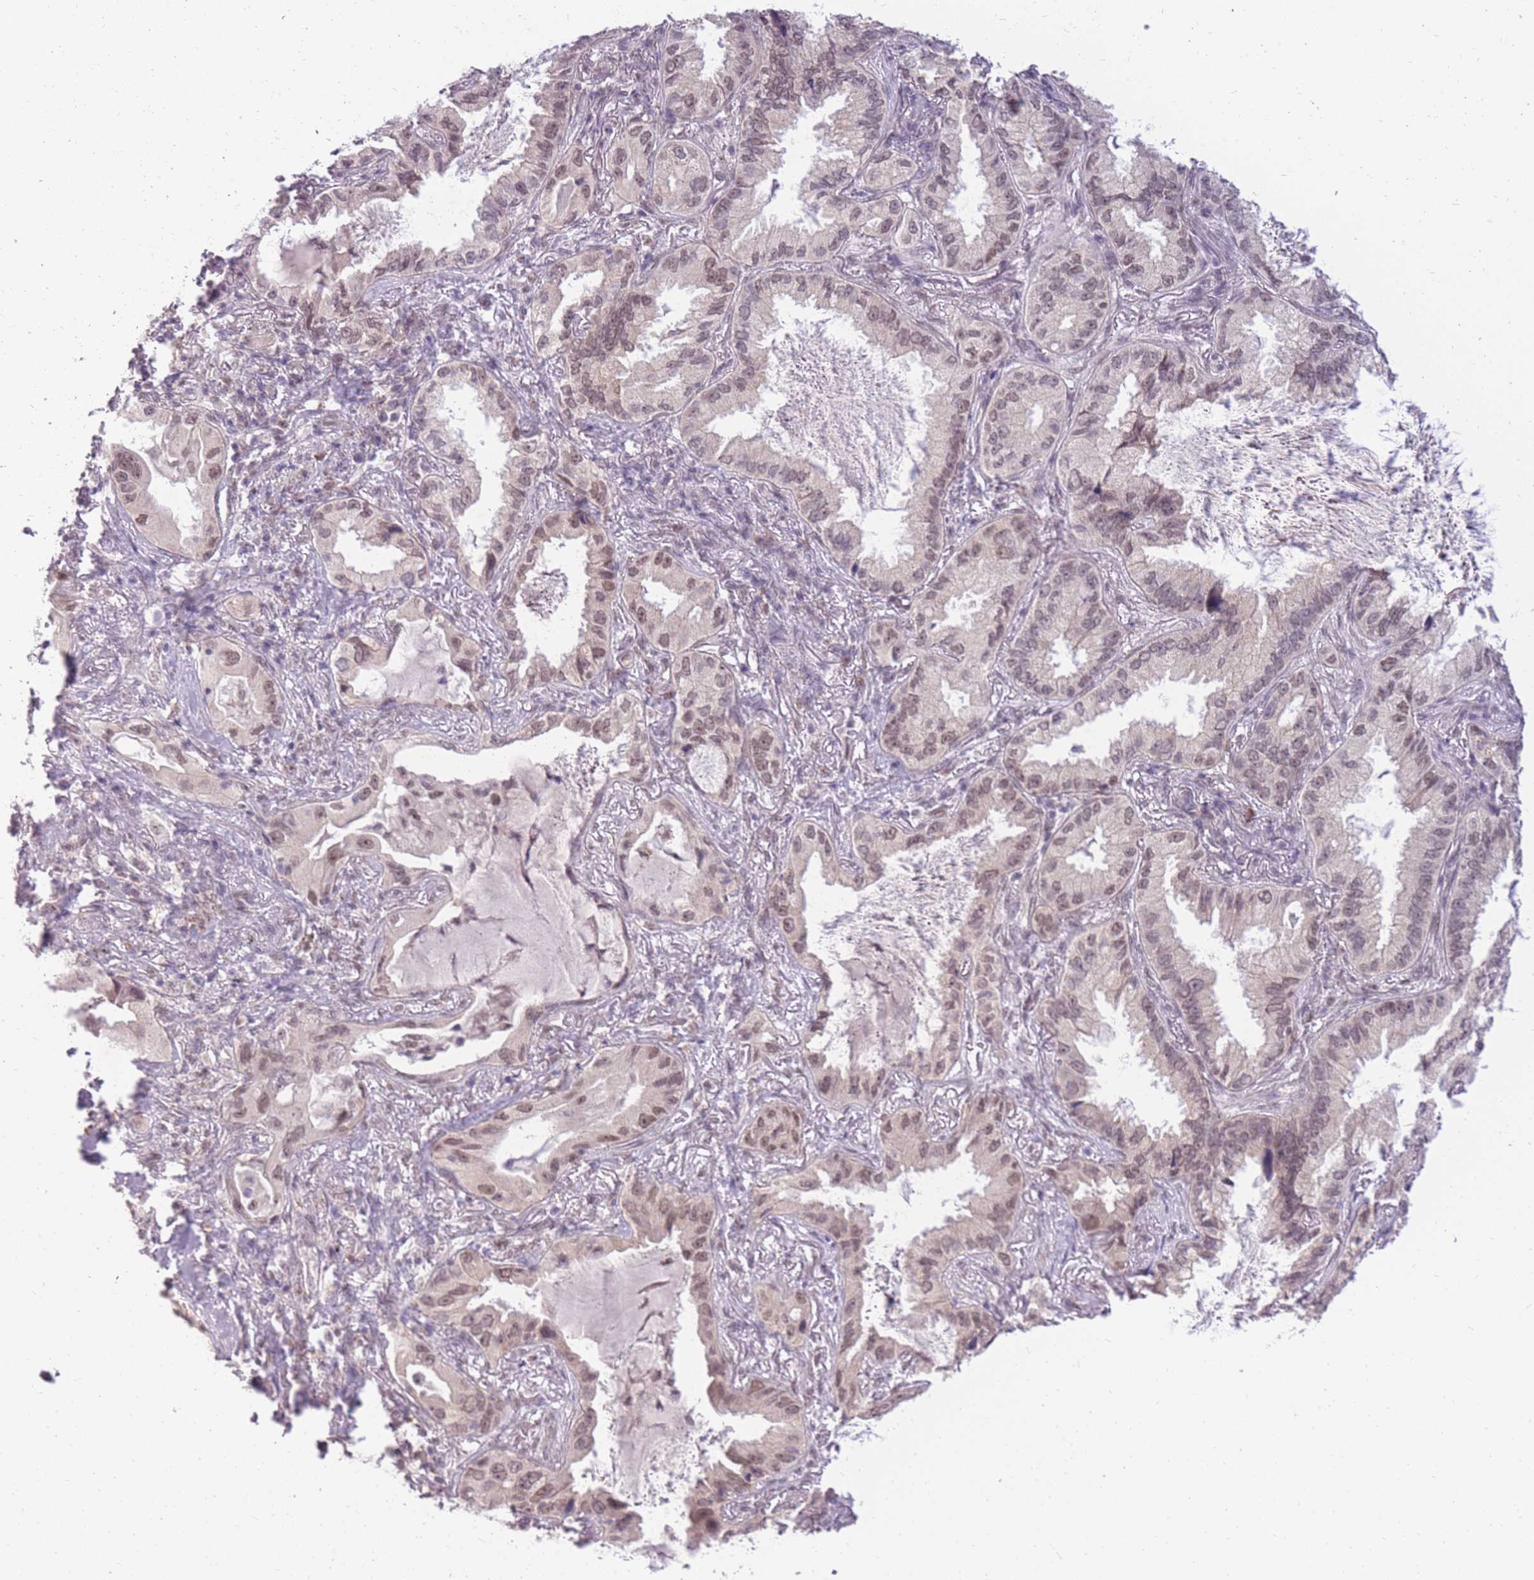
{"staining": {"intensity": "moderate", "quantity": ">75%", "location": "nuclear"}, "tissue": "lung cancer", "cell_type": "Tumor cells", "image_type": "cancer", "snomed": [{"axis": "morphology", "description": "Adenocarcinoma, NOS"}, {"axis": "topography", "description": "Lung"}], "caption": "This micrograph reveals IHC staining of human lung adenocarcinoma, with medium moderate nuclear positivity in approximately >75% of tumor cells.", "gene": "TIGD1", "patient": {"sex": "female", "age": 69}}